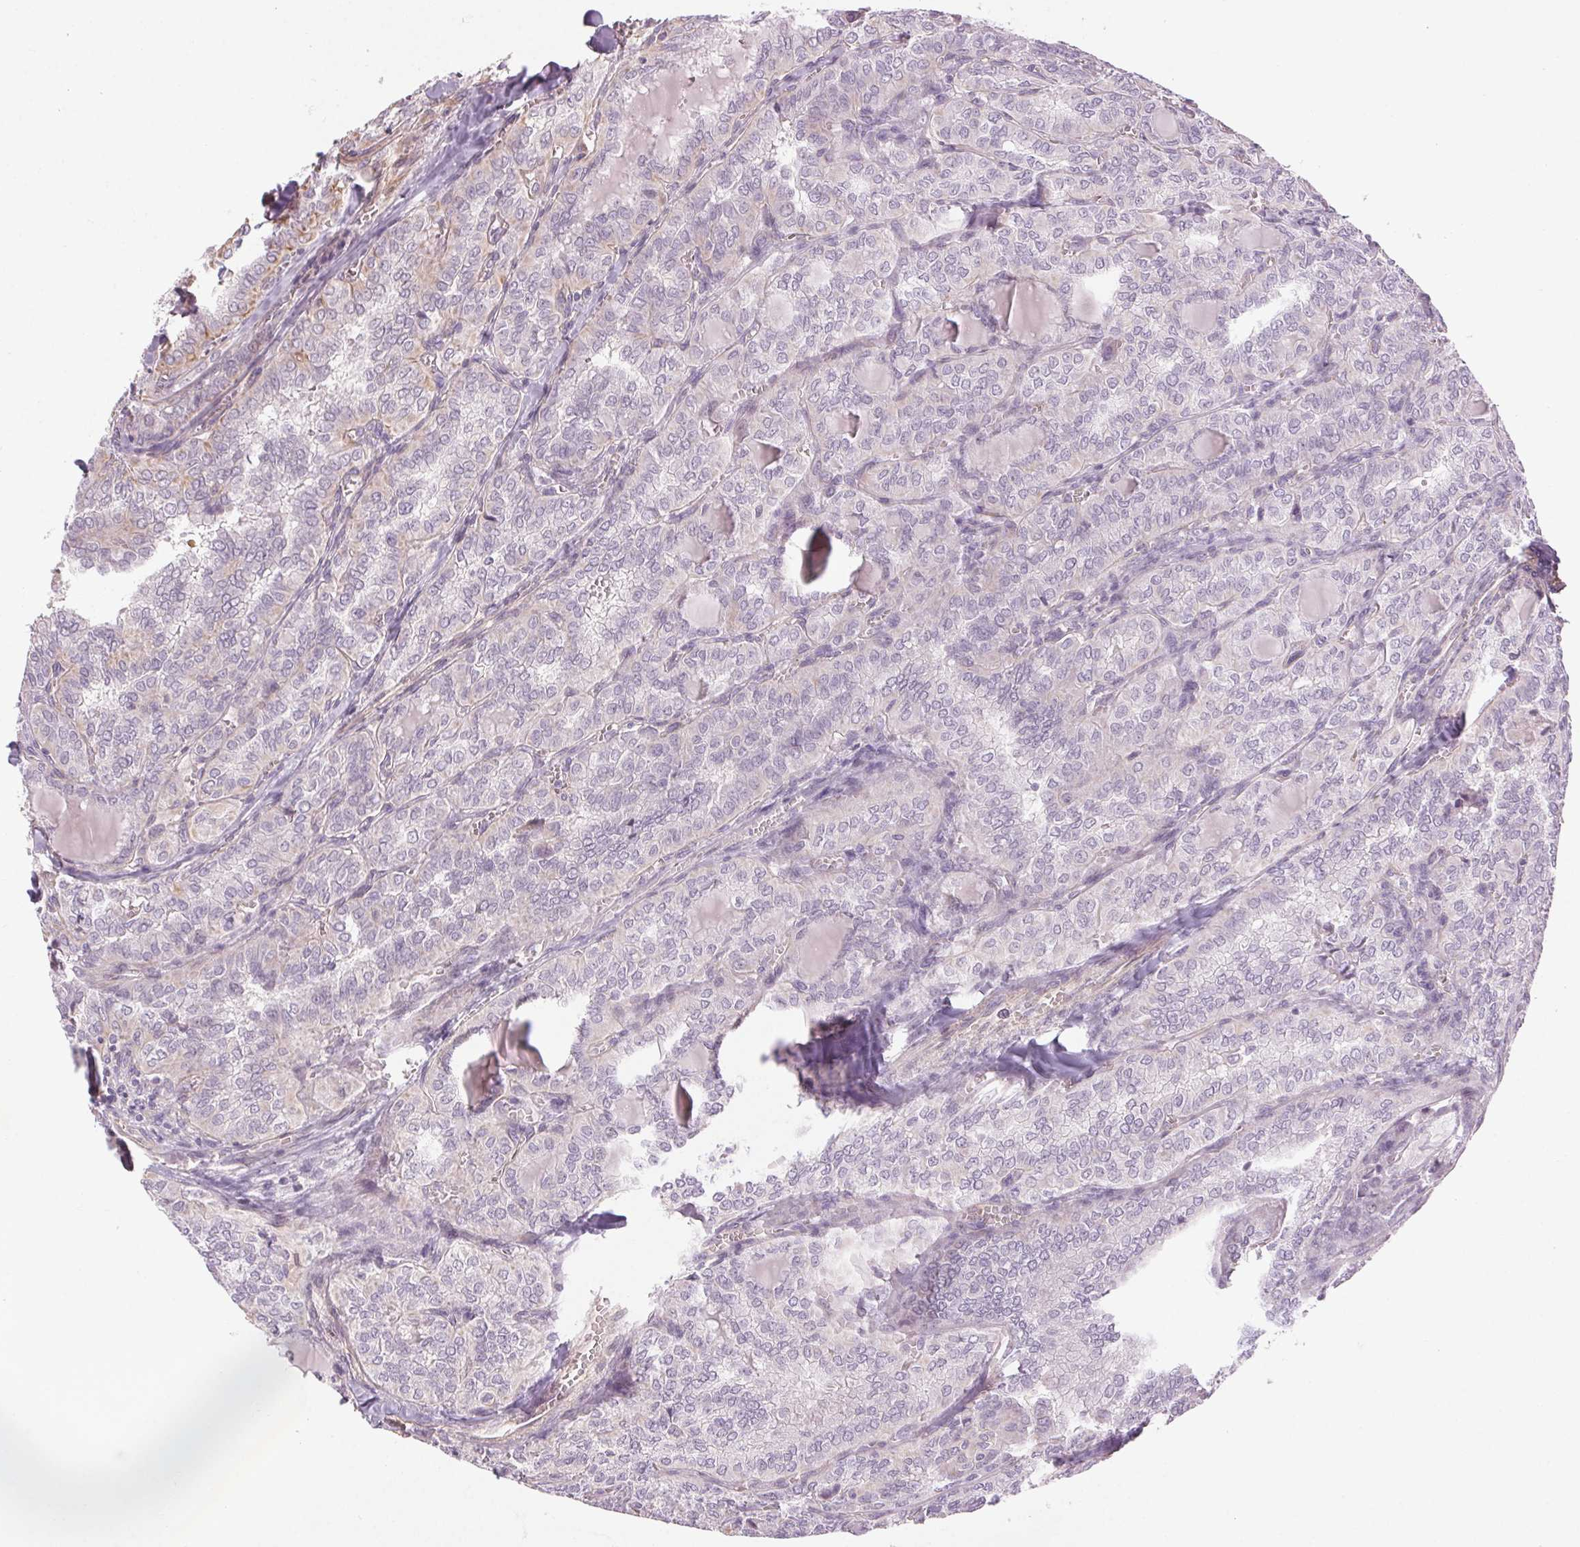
{"staining": {"intensity": "weak", "quantity": "<25%", "location": "cytoplasmic/membranous"}, "tissue": "thyroid cancer", "cell_type": "Tumor cells", "image_type": "cancer", "snomed": [{"axis": "morphology", "description": "Papillary adenocarcinoma, NOS"}, {"axis": "topography", "description": "Thyroid gland"}], "caption": "The histopathology image displays no staining of tumor cells in thyroid papillary adenocarcinoma.", "gene": "CCSER1", "patient": {"sex": "female", "age": 41}}